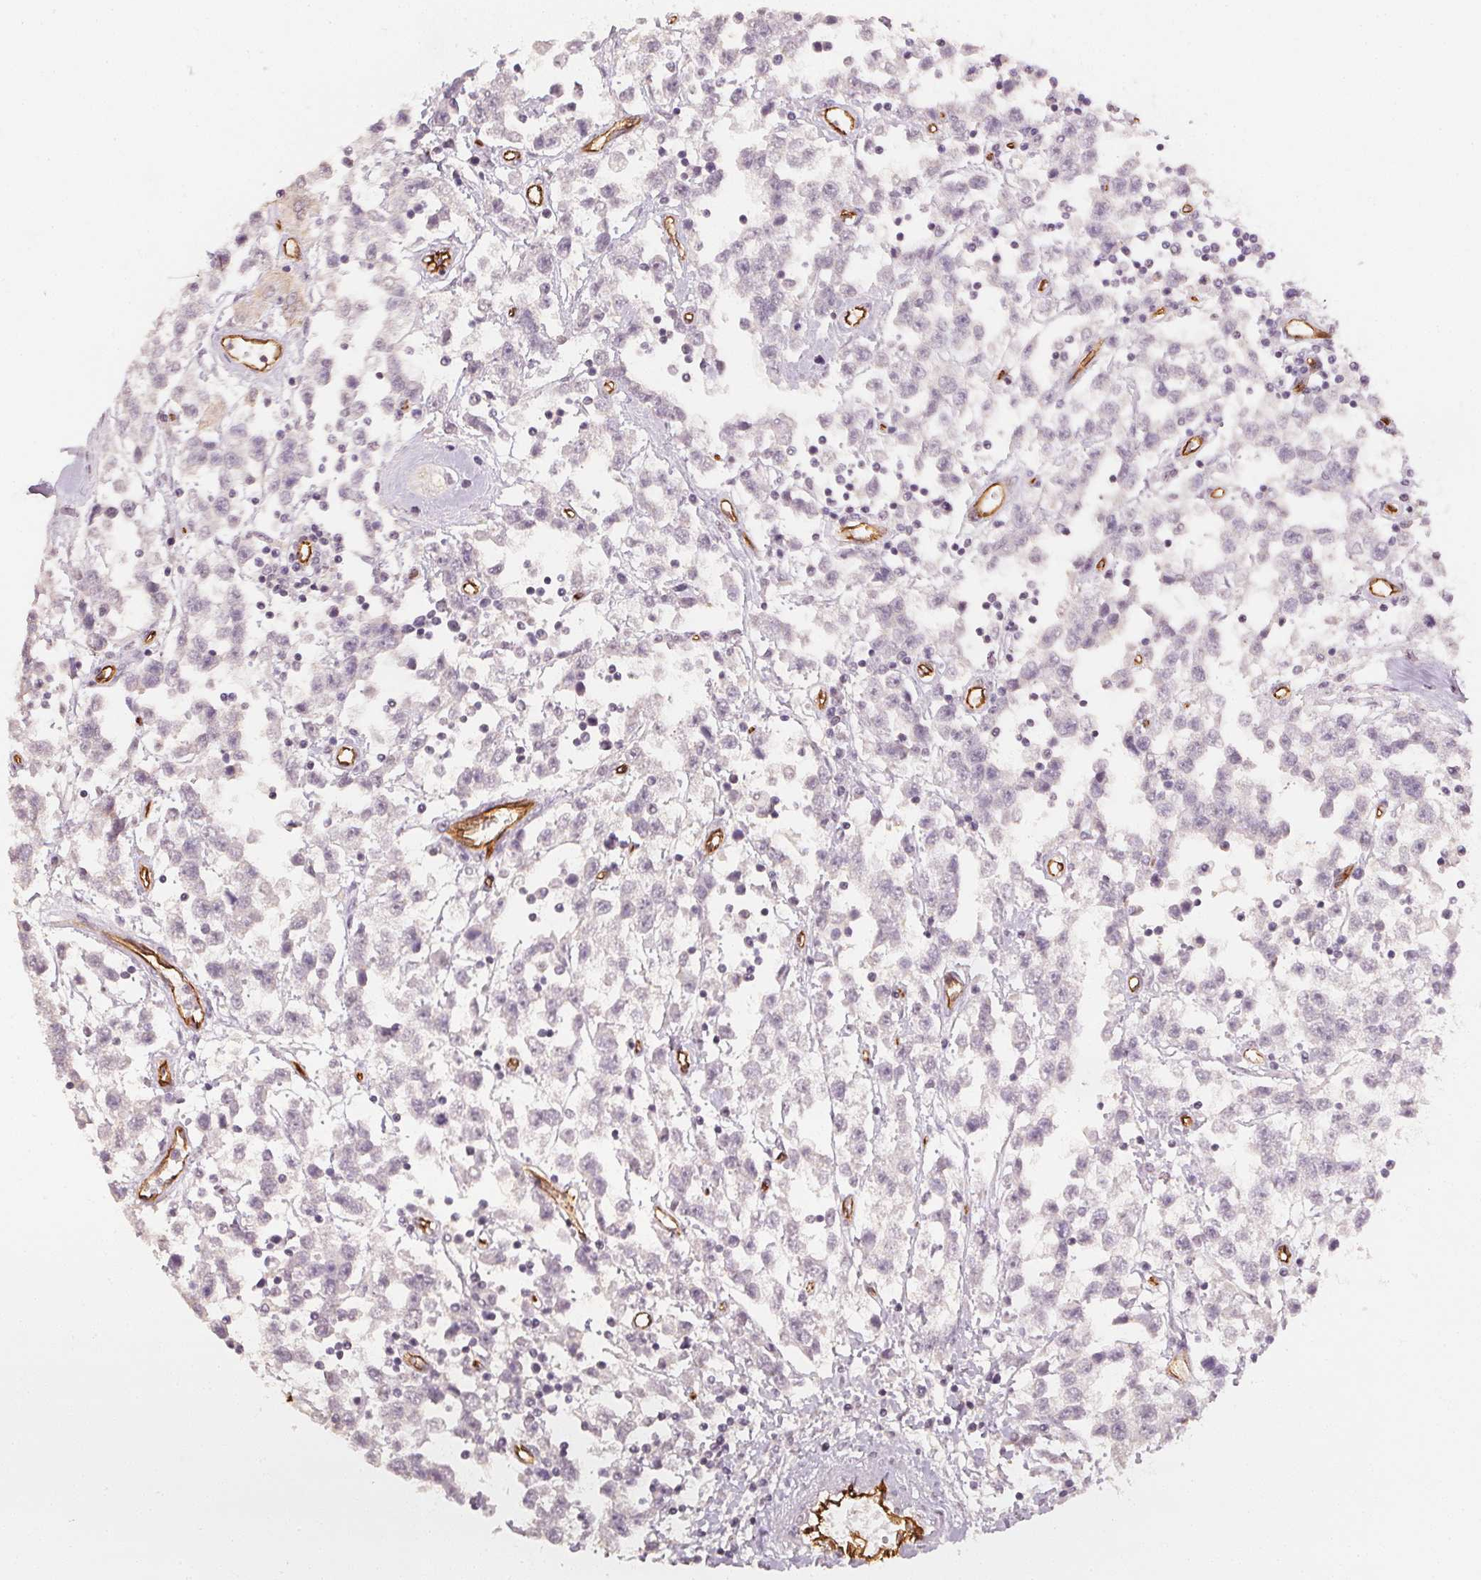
{"staining": {"intensity": "negative", "quantity": "none", "location": "none"}, "tissue": "testis cancer", "cell_type": "Tumor cells", "image_type": "cancer", "snomed": [{"axis": "morphology", "description": "Seminoma, NOS"}, {"axis": "topography", "description": "Testis"}], "caption": "High power microscopy histopathology image of an immunohistochemistry photomicrograph of testis seminoma, revealing no significant expression in tumor cells.", "gene": "CIB1", "patient": {"sex": "male", "age": 34}}